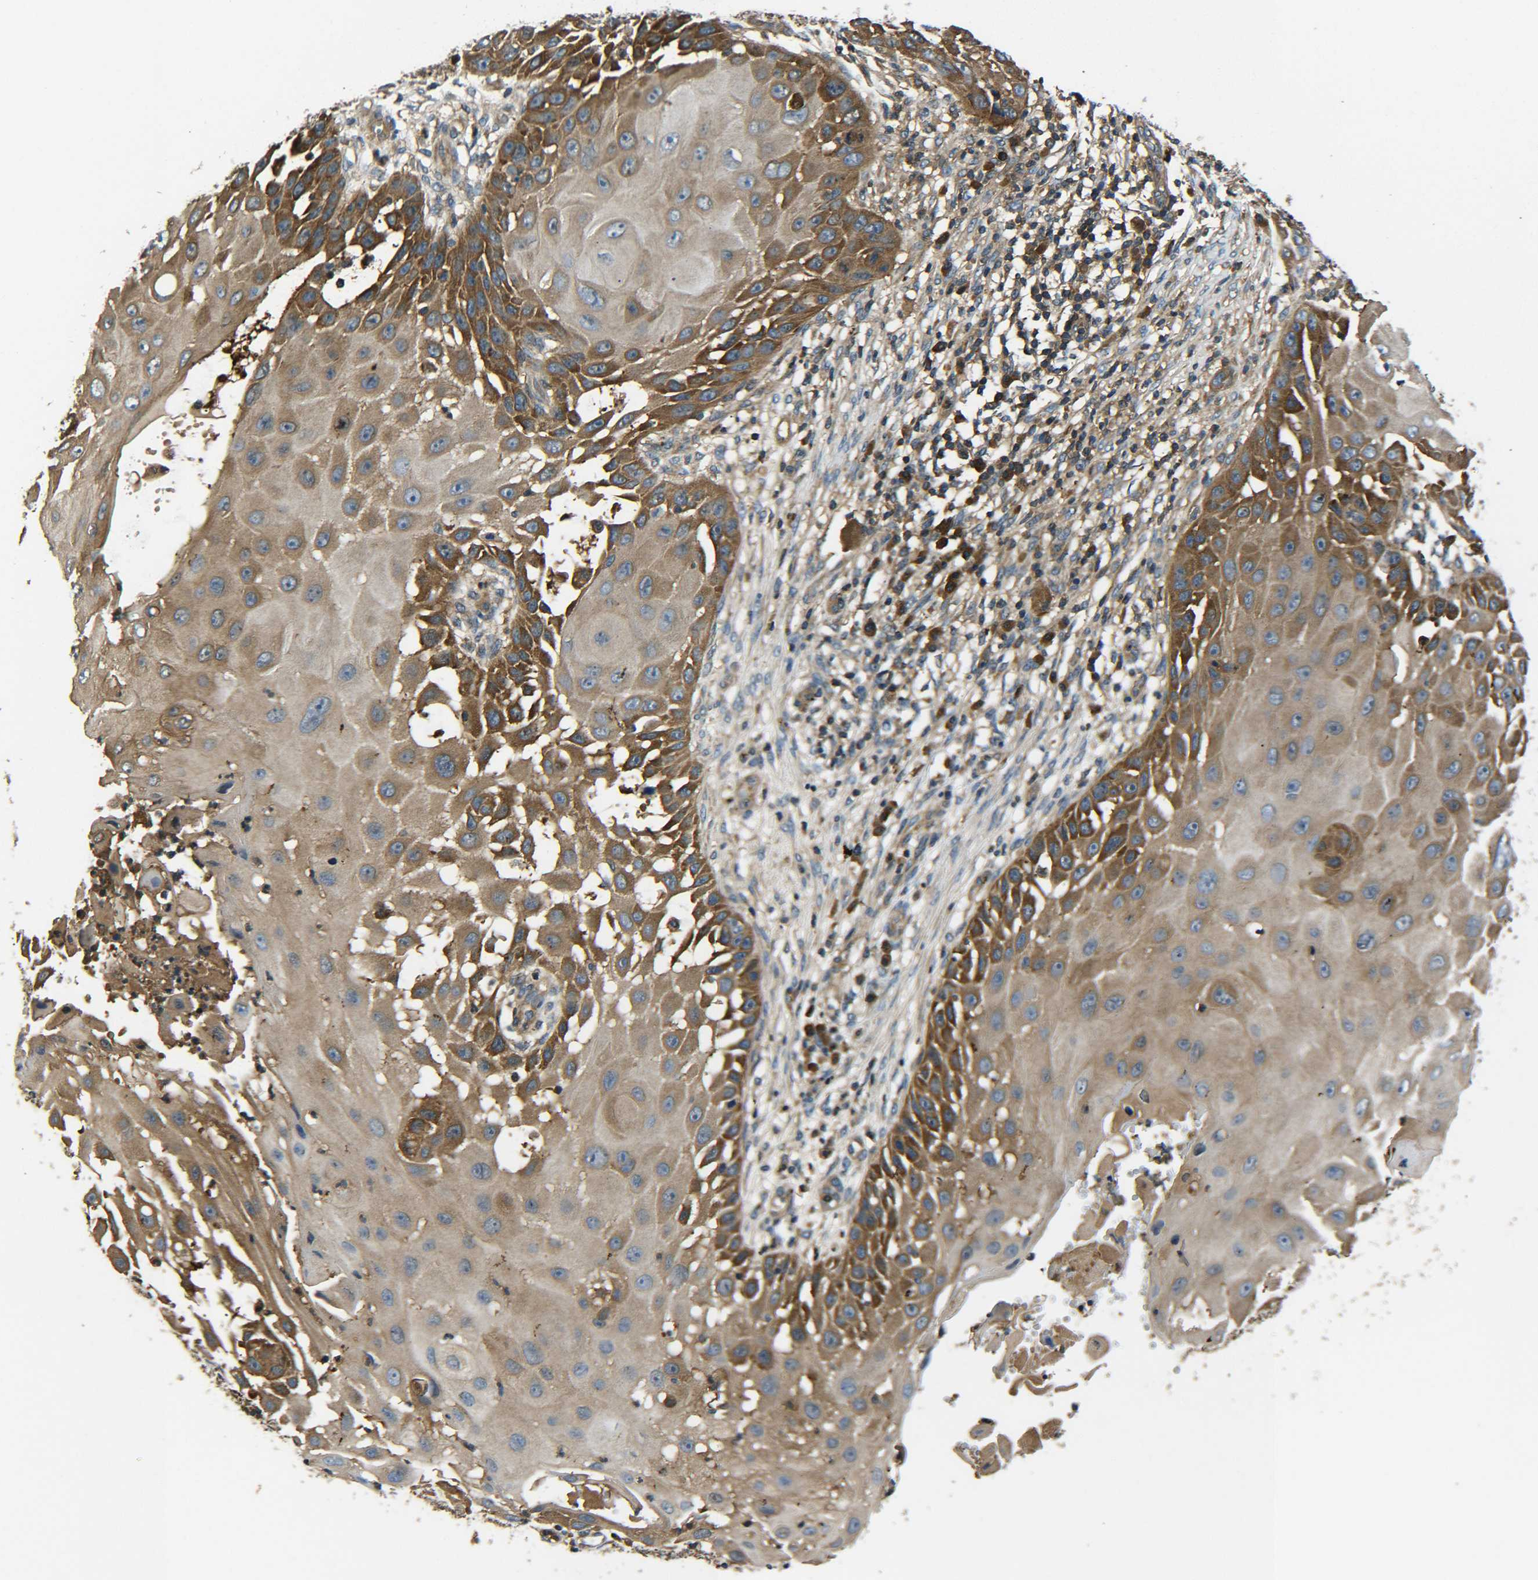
{"staining": {"intensity": "moderate", "quantity": ">75%", "location": "cytoplasmic/membranous"}, "tissue": "skin cancer", "cell_type": "Tumor cells", "image_type": "cancer", "snomed": [{"axis": "morphology", "description": "Squamous cell carcinoma, NOS"}, {"axis": "topography", "description": "Skin"}], "caption": "A micrograph of squamous cell carcinoma (skin) stained for a protein demonstrates moderate cytoplasmic/membranous brown staining in tumor cells. The staining was performed using DAB, with brown indicating positive protein expression. Nuclei are stained blue with hematoxylin.", "gene": "PREB", "patient": {"sex": "female", "age": 44}}